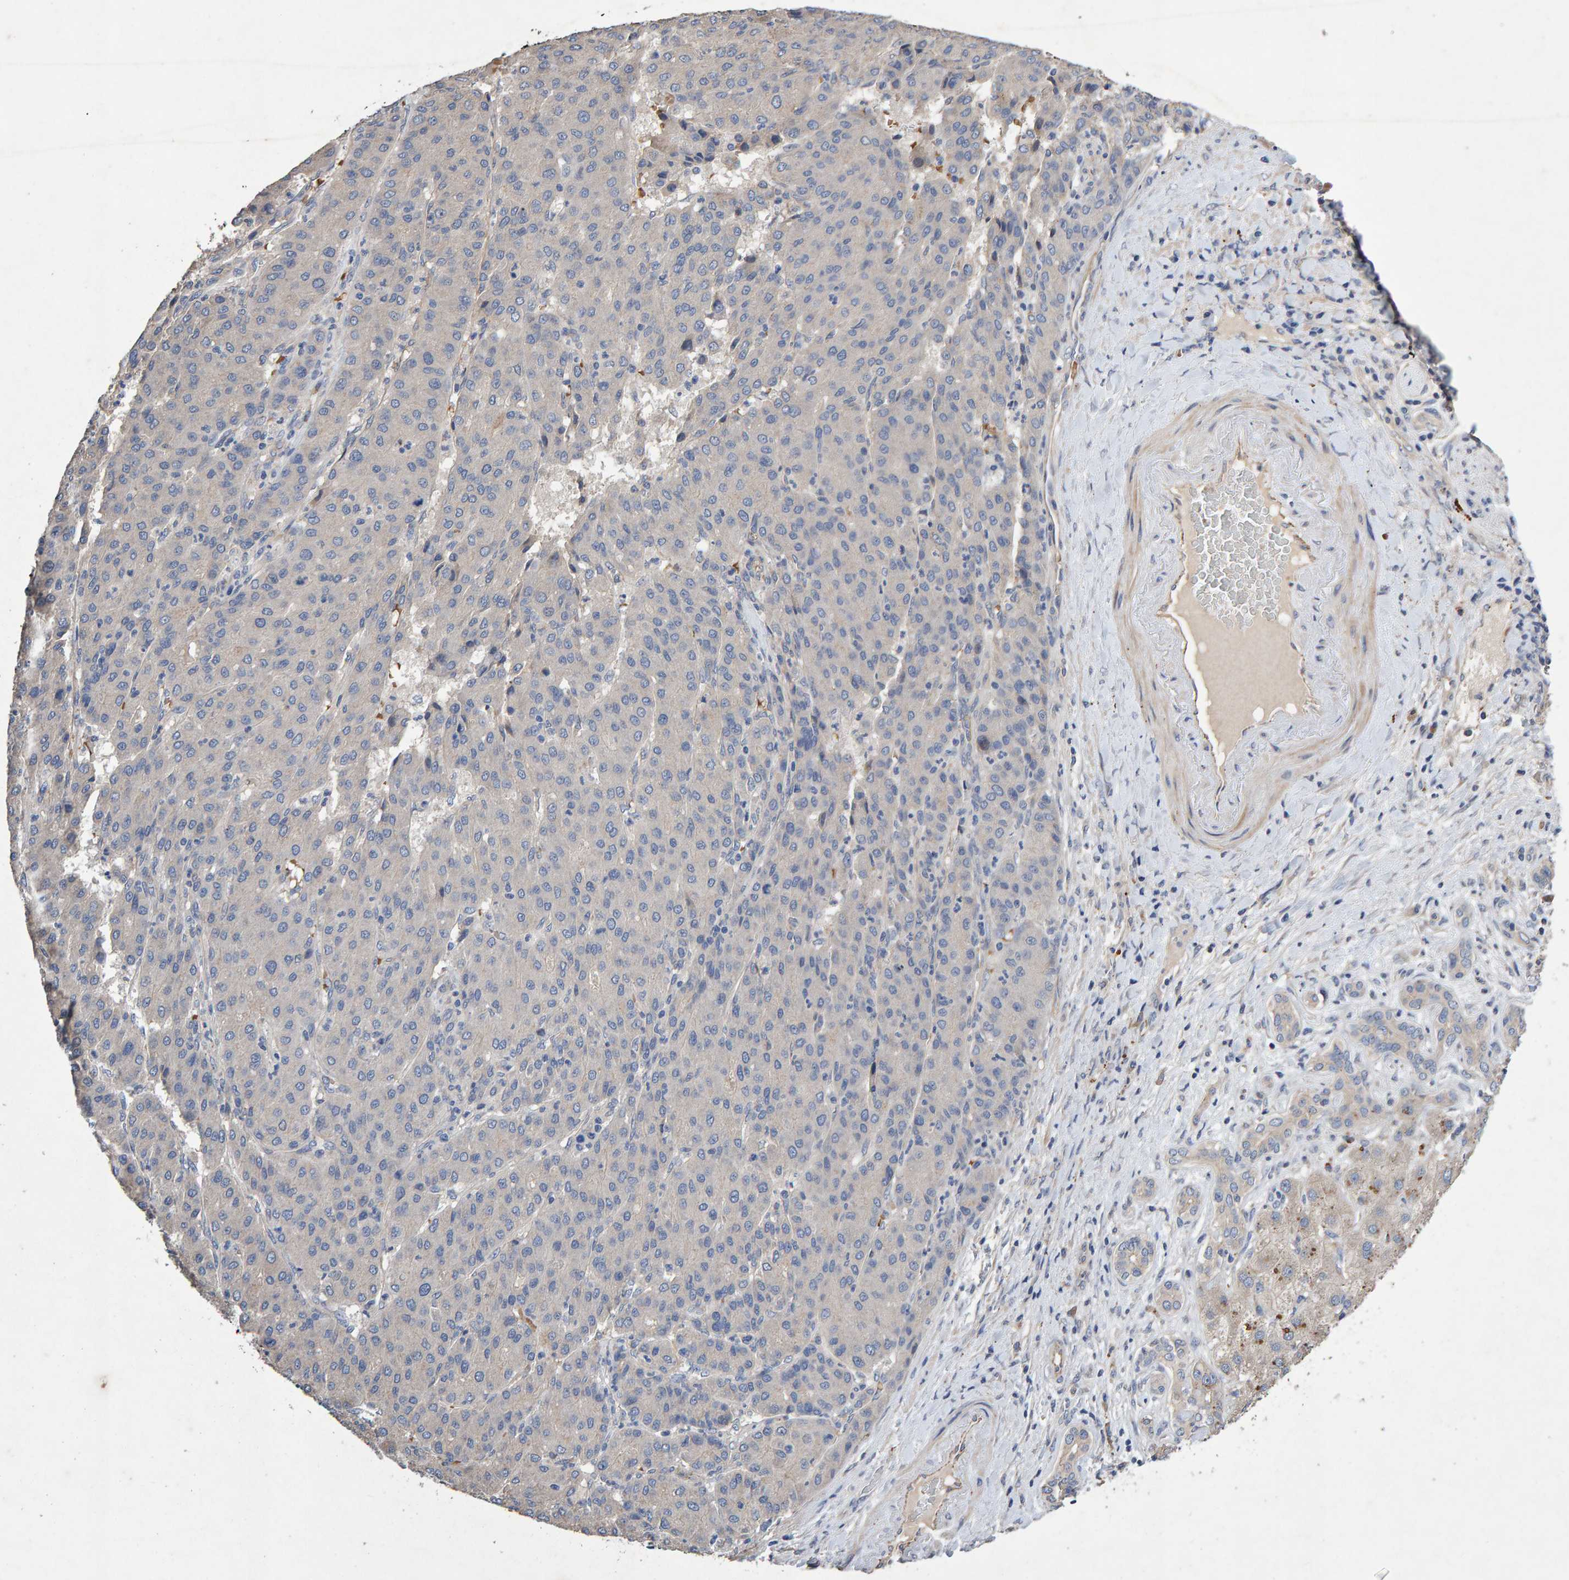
{"staining": {"intensity": "negative", "quantity": "none", "location": "none"}, "tissue": "liver cancer", "cell_type": "Tumor cells", "image_type": "cancer", "snomed": [{"axis": "morphology", "description": "Carcinoma, Hepatocellular, NOS"}, {"axis": "topography", "description": "Liver"}], "caption": "The image exhibits no significant staining in tumor cells of liver hepatocellular carcinoma.", "gene": "EFR3A", "patient": {"sex": "male", "age": 65}}